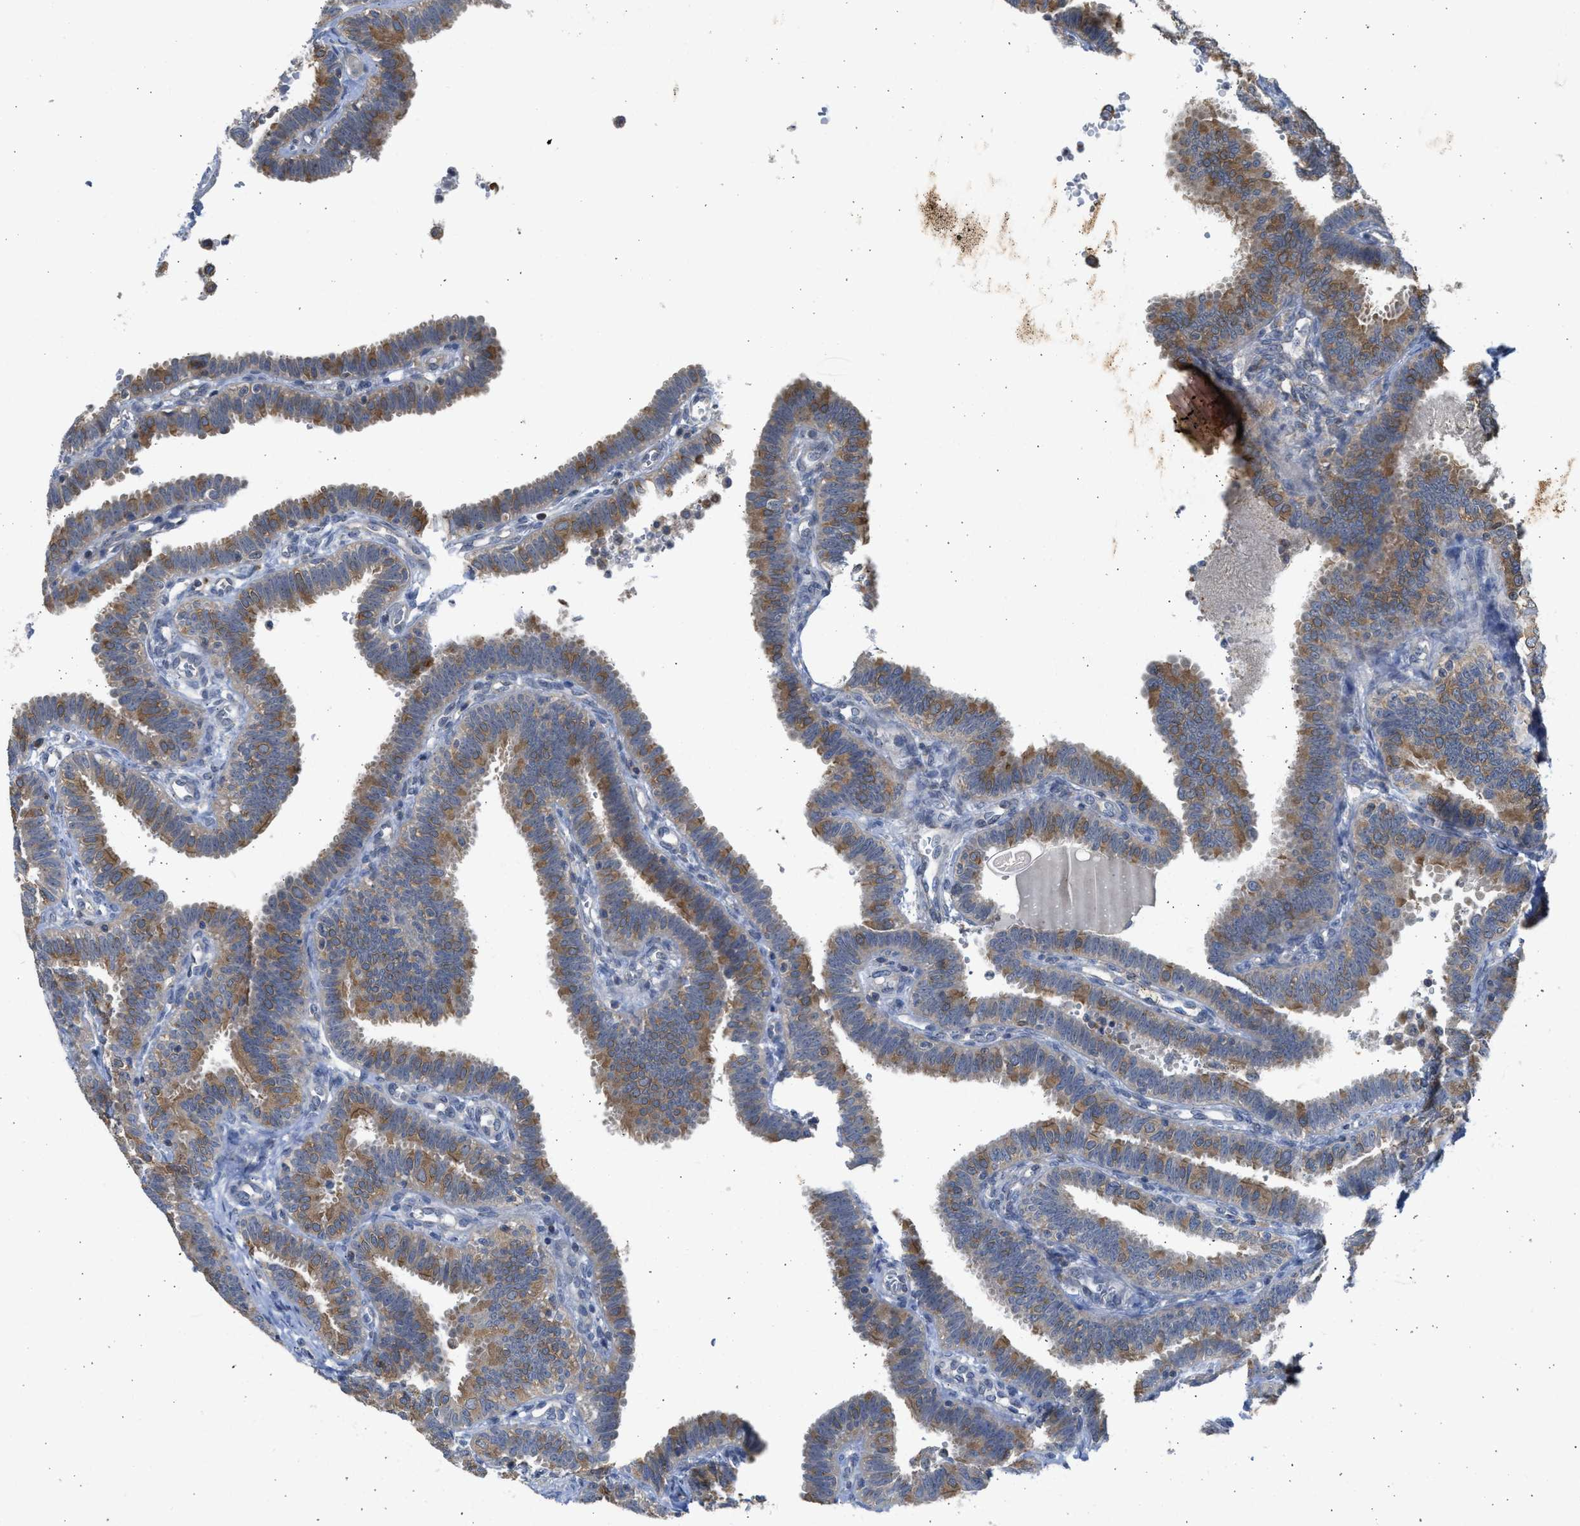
{"staining": {"intensity": "moderate", "quantity": "<25%", "location": "cytoplasmic/membranous"}, "tissue": "fallopian tube", "cell_type": "Glandular cells", "image_type": "normal", "snomed": [{"axis": "morphology", "description": "Normal tissue, NOS"}, {"axis": "topography", "description": "Fallopian tube"}, {"axis": "topography", "description": "Placenta"}], "caption": "The image reveals a brown stain indicating the presence of a protein in the cytoplasmic/membranous of glandular cells in fallopian tube.", "gene": "CYP1A1", "patient": {"sex": "female", "age": 34}}